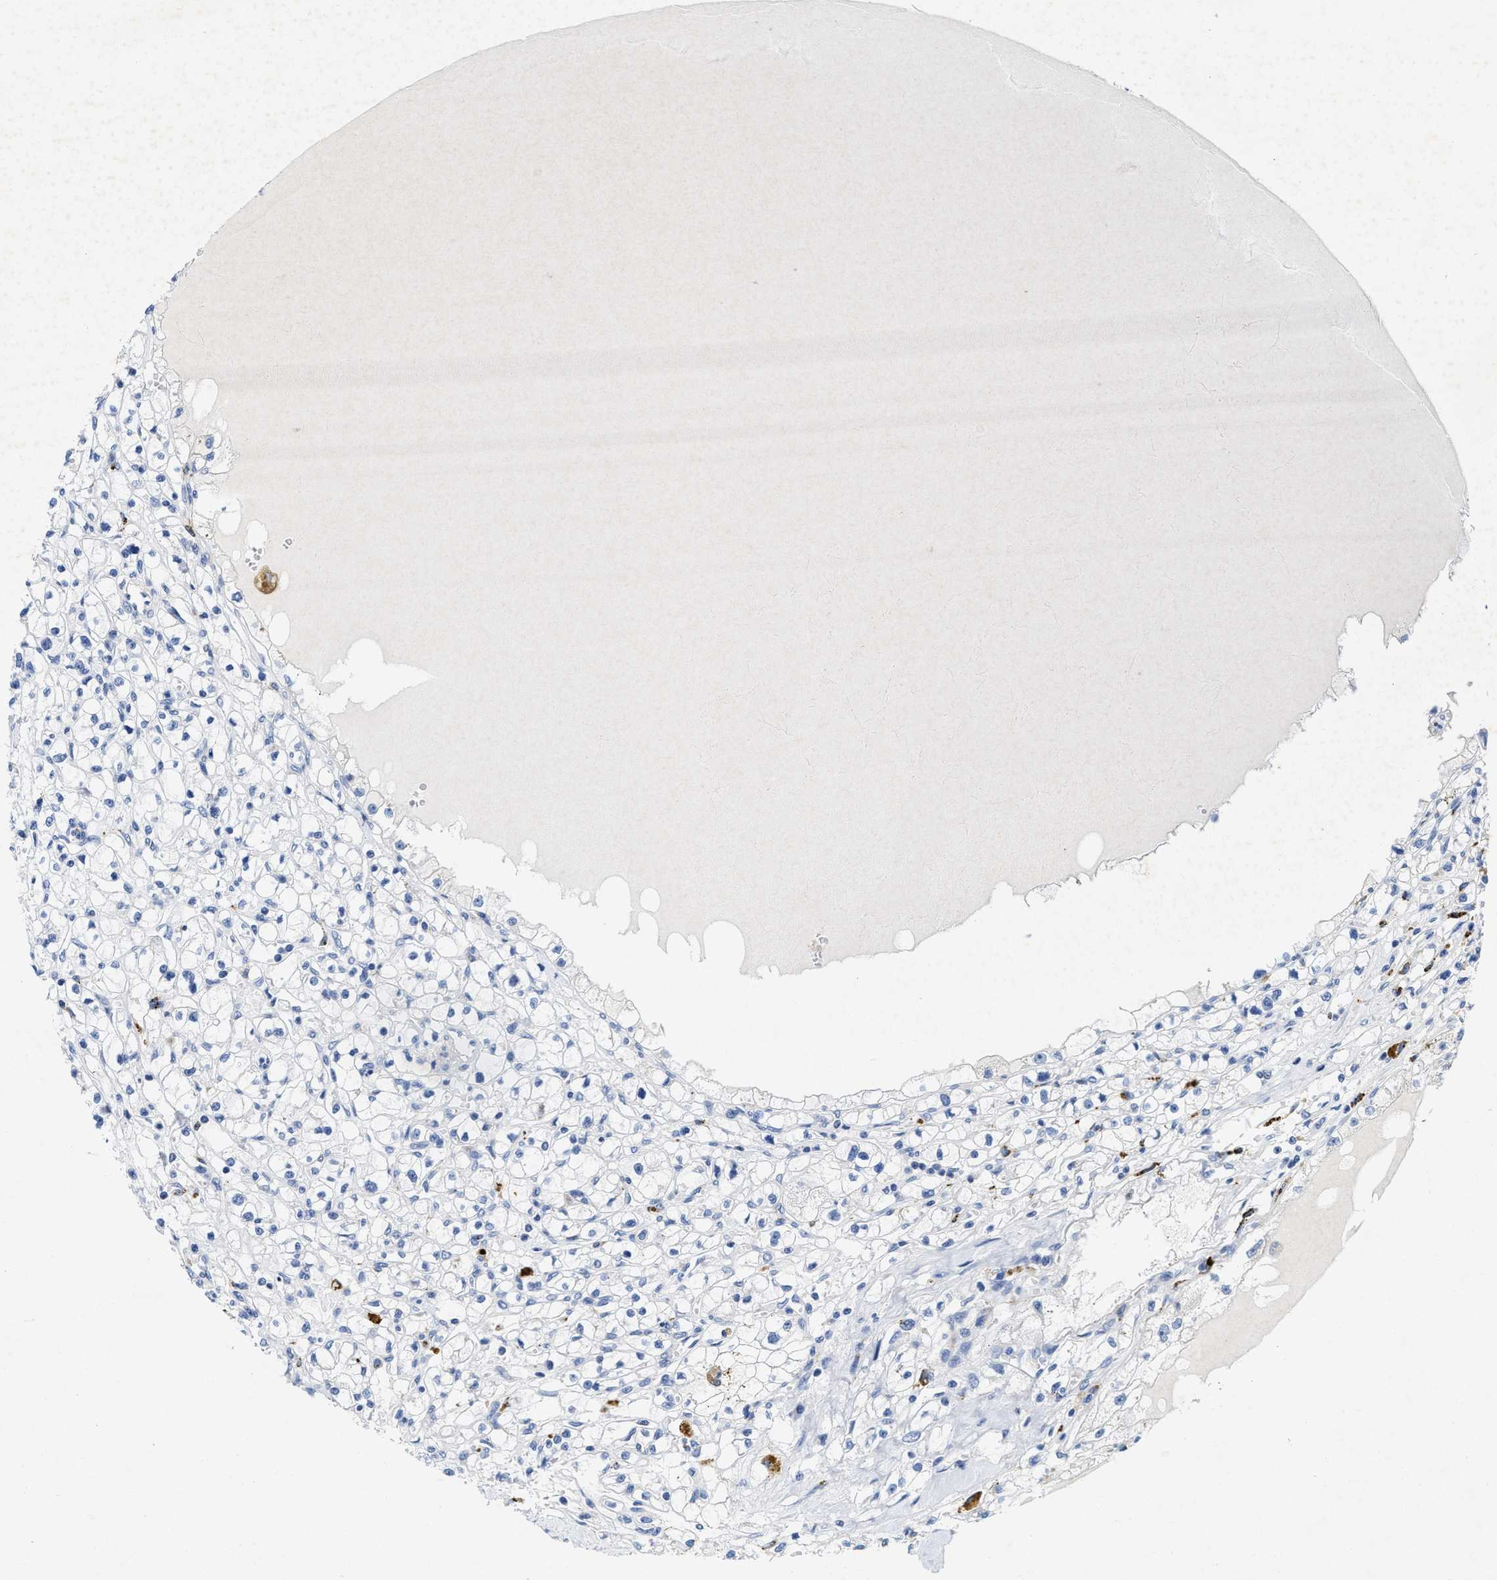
{"staining": {"intensity": "negative", "quantity": "none", "location": "none"}, "tissue": "renal cancer", "cell_type": "Tumor cells", "image_type": "cancer", "snomed": [{"axis": "morphology", "description": "Adenocarcinoma, NOS"}, {"axis": "topography", "description": "Kidney"}], "caption": "Immunohistochemical staining of renal adenocarcinoma displays no significant staining in tumor cells.", "gene": "TBRG4", "patient": {"sex": "male", "age": 56}}